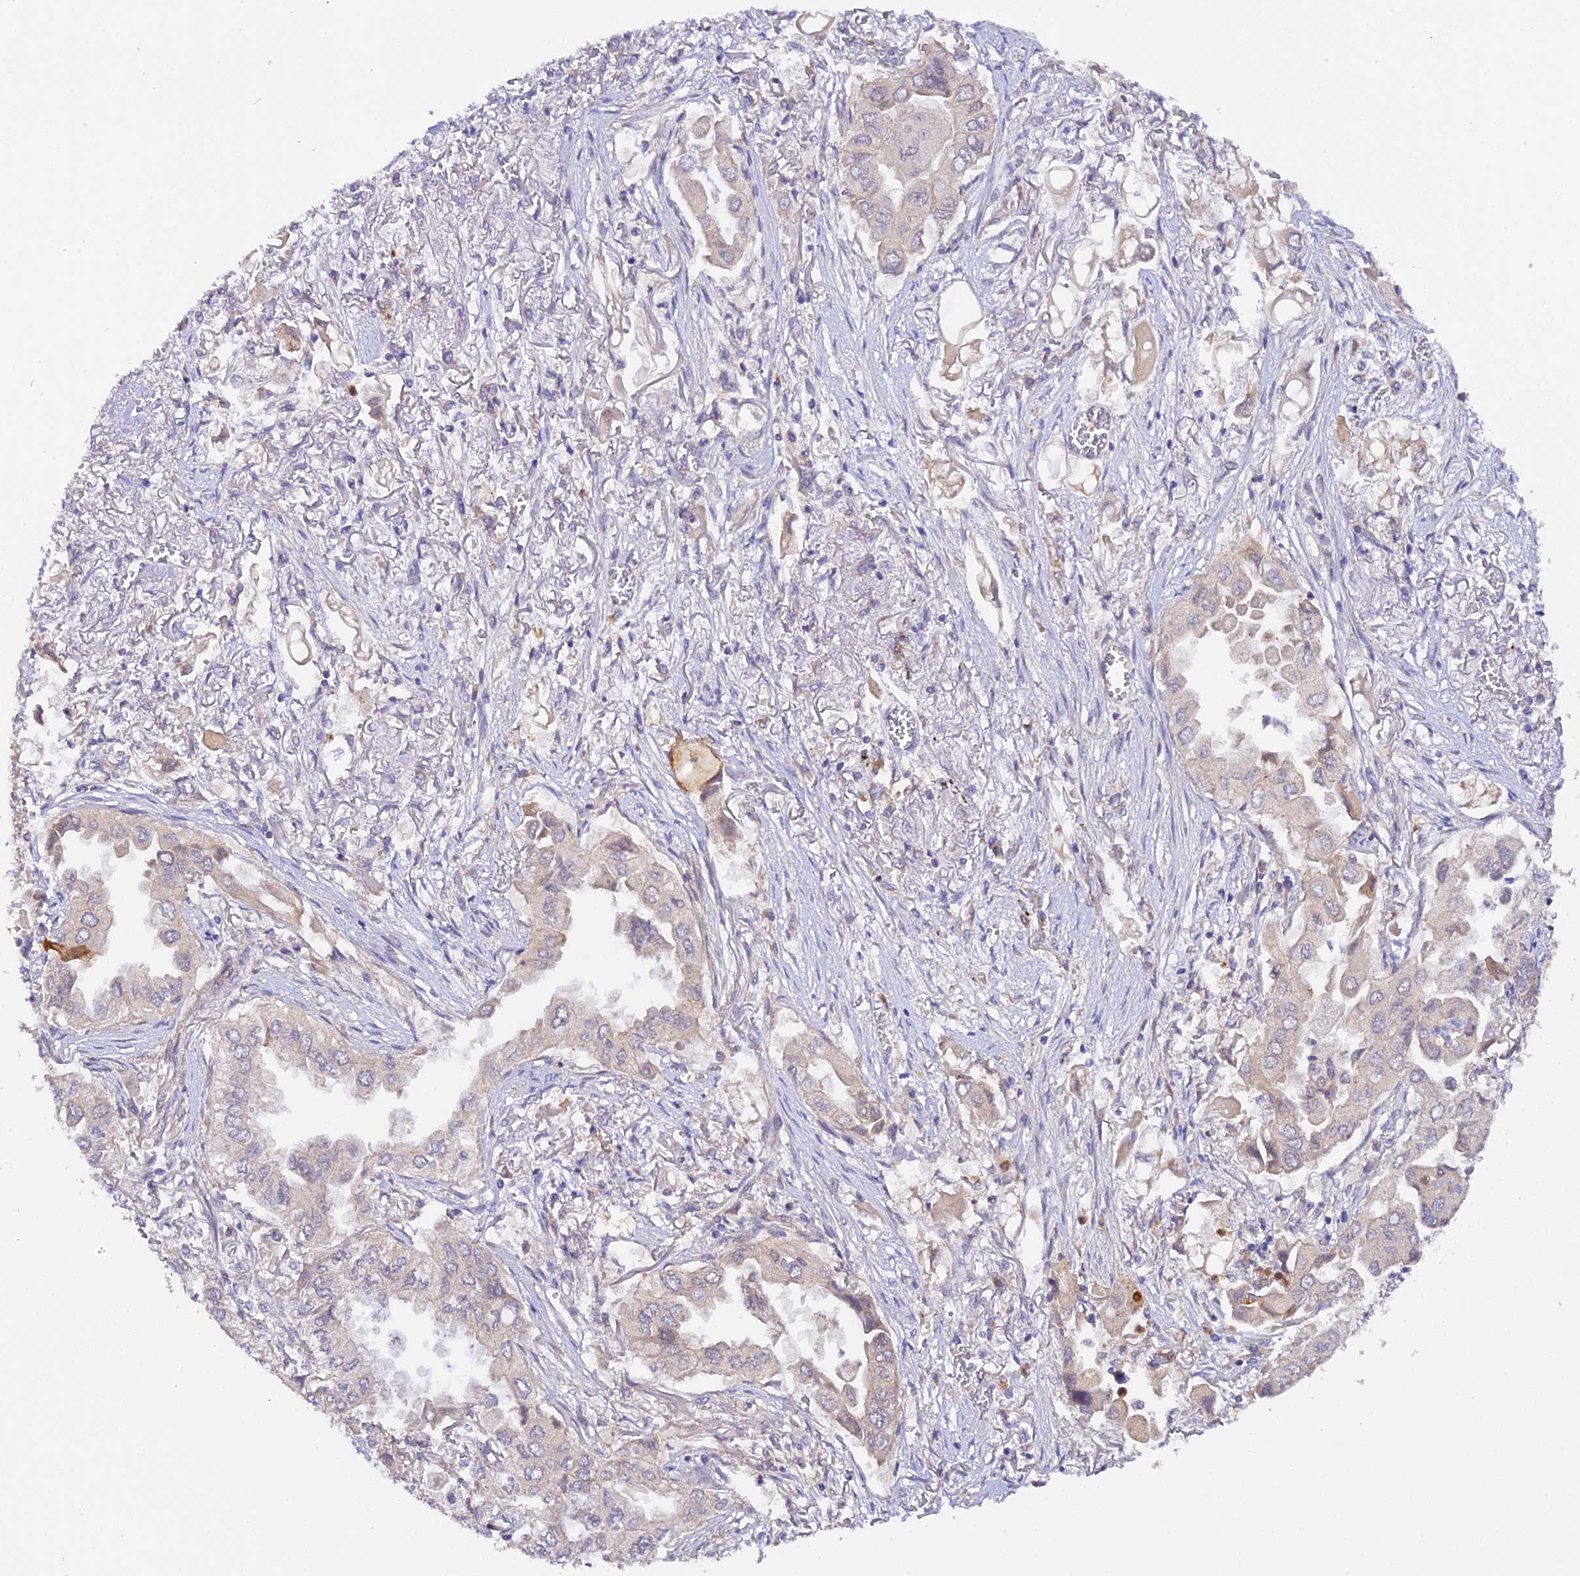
{"staining": {"intensity": "negative", "quantity": "none", "location": "none"}, "tissue": "lung cancer", "cell_type": "Tumor cells", "image_type": "cancer", "snomed": [{"axis": "morphology", "description": "Adenocarcinoma, NOS"}, {"axis": "topography", "description": "Lung"}], "caption": "Tumor cells show no significant expression in lung cancer. (DAB IHC visualized using brightfield microscopy, high magnification).", "gene": "TRIM26", "patient": {"sex": "female", "age": 76}}